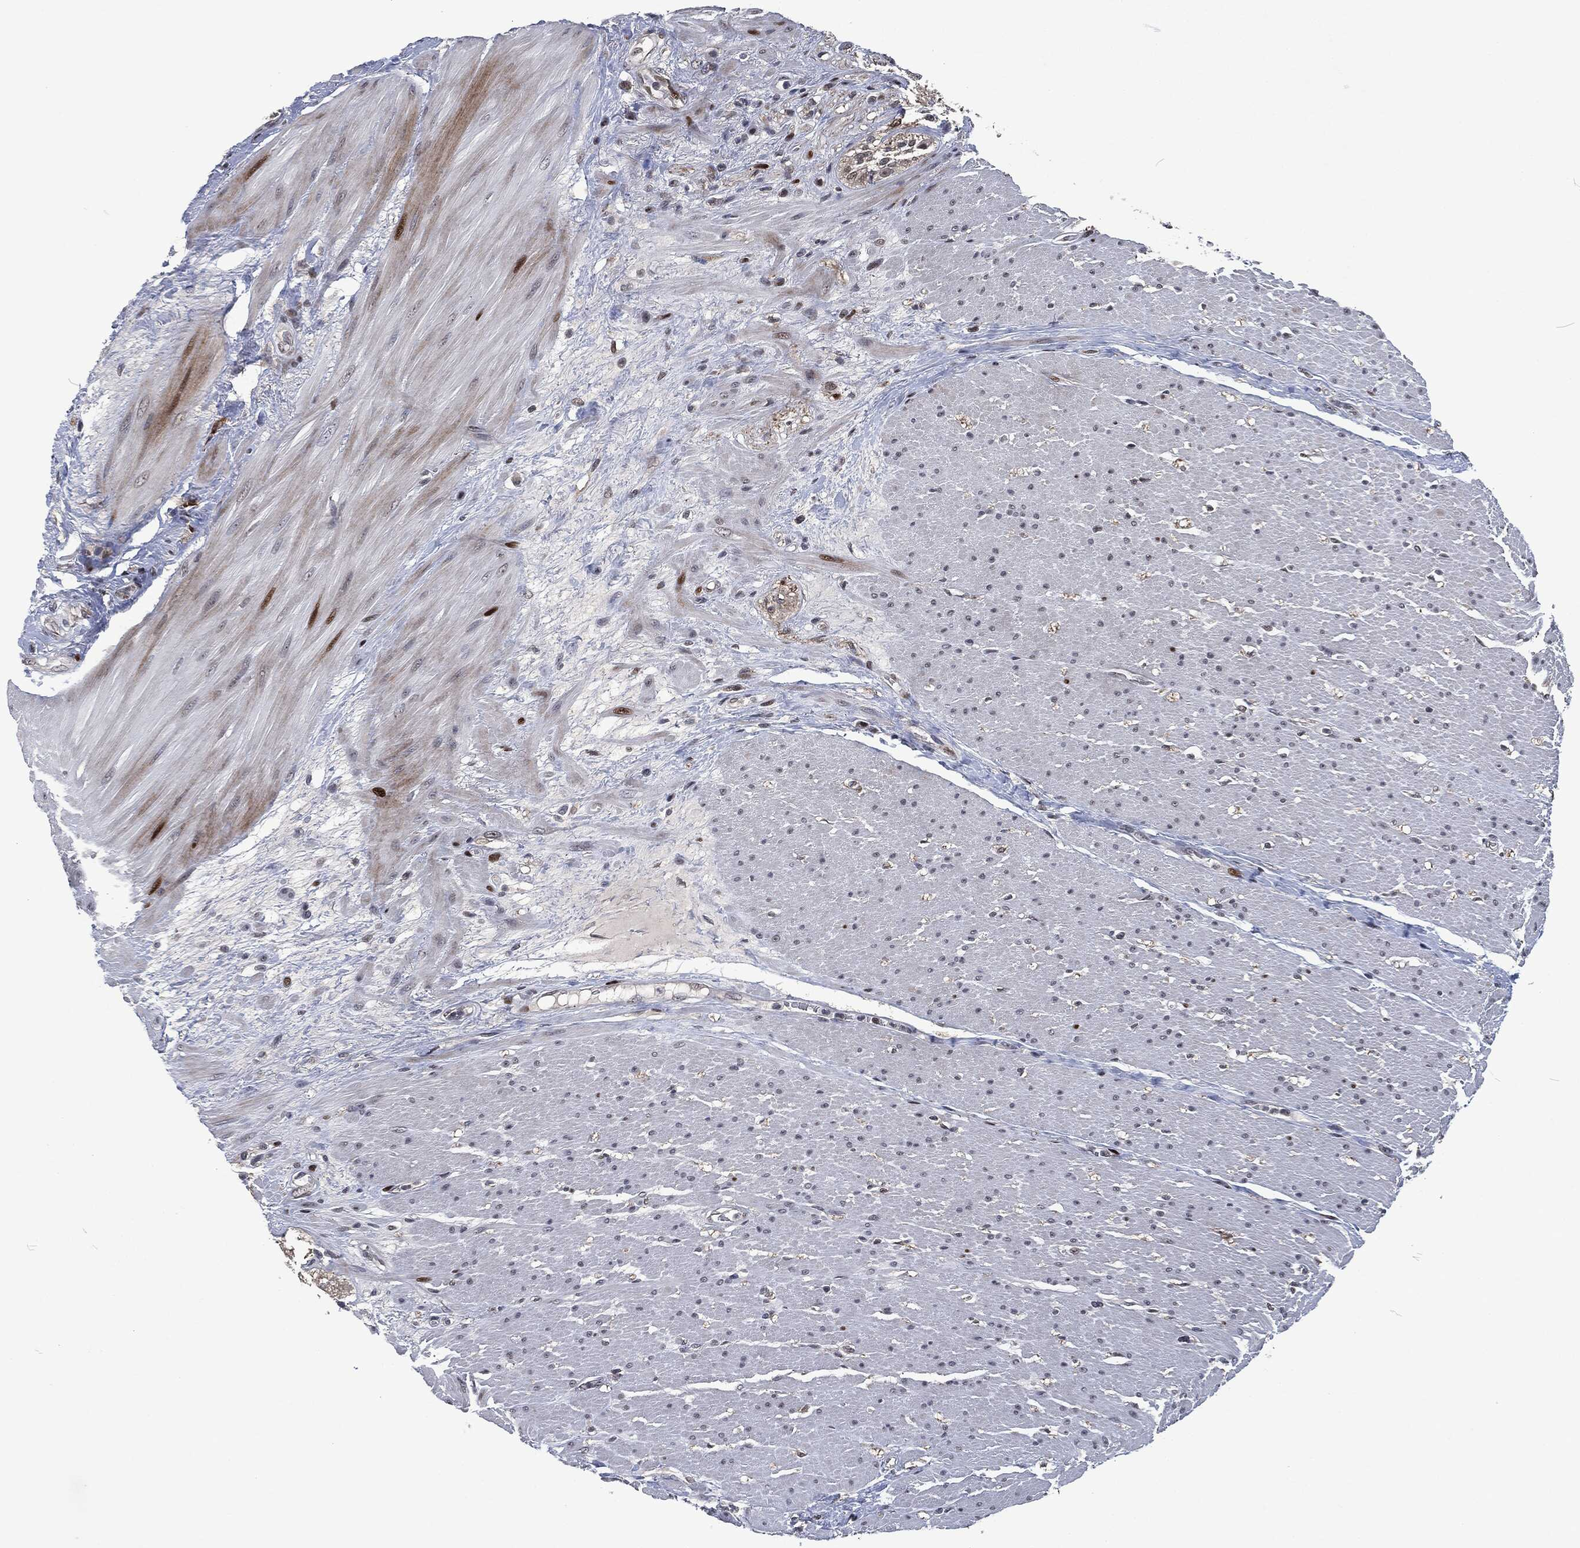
{"staining": {"intensity": "moderate", "quantity": "25%-75%", "location": "nuclear"}, "tissue": "smooth muscle", "cell_type": "Smooth muscle cells", "image_type": "normal", "snomed": [{"axis": "morphology", "description": "Normal tissue, NOS"}, {"axis": "topography", "description": "Soft tissue"}, {"axis": "topography", "description": "Smooth muscle"}], "caption": "Immunohistochemical staining of benign human smooth muscle displays moderate nuclear protein expression in approximately 25%-75% of smooth muscle cells. The staining was performed using DAB, with brown indicating positive protein expression. Nuclei are stained blue with hematoxylin.", "gene": "EGFR", "patient": {"sex": "male", "age": 72}}